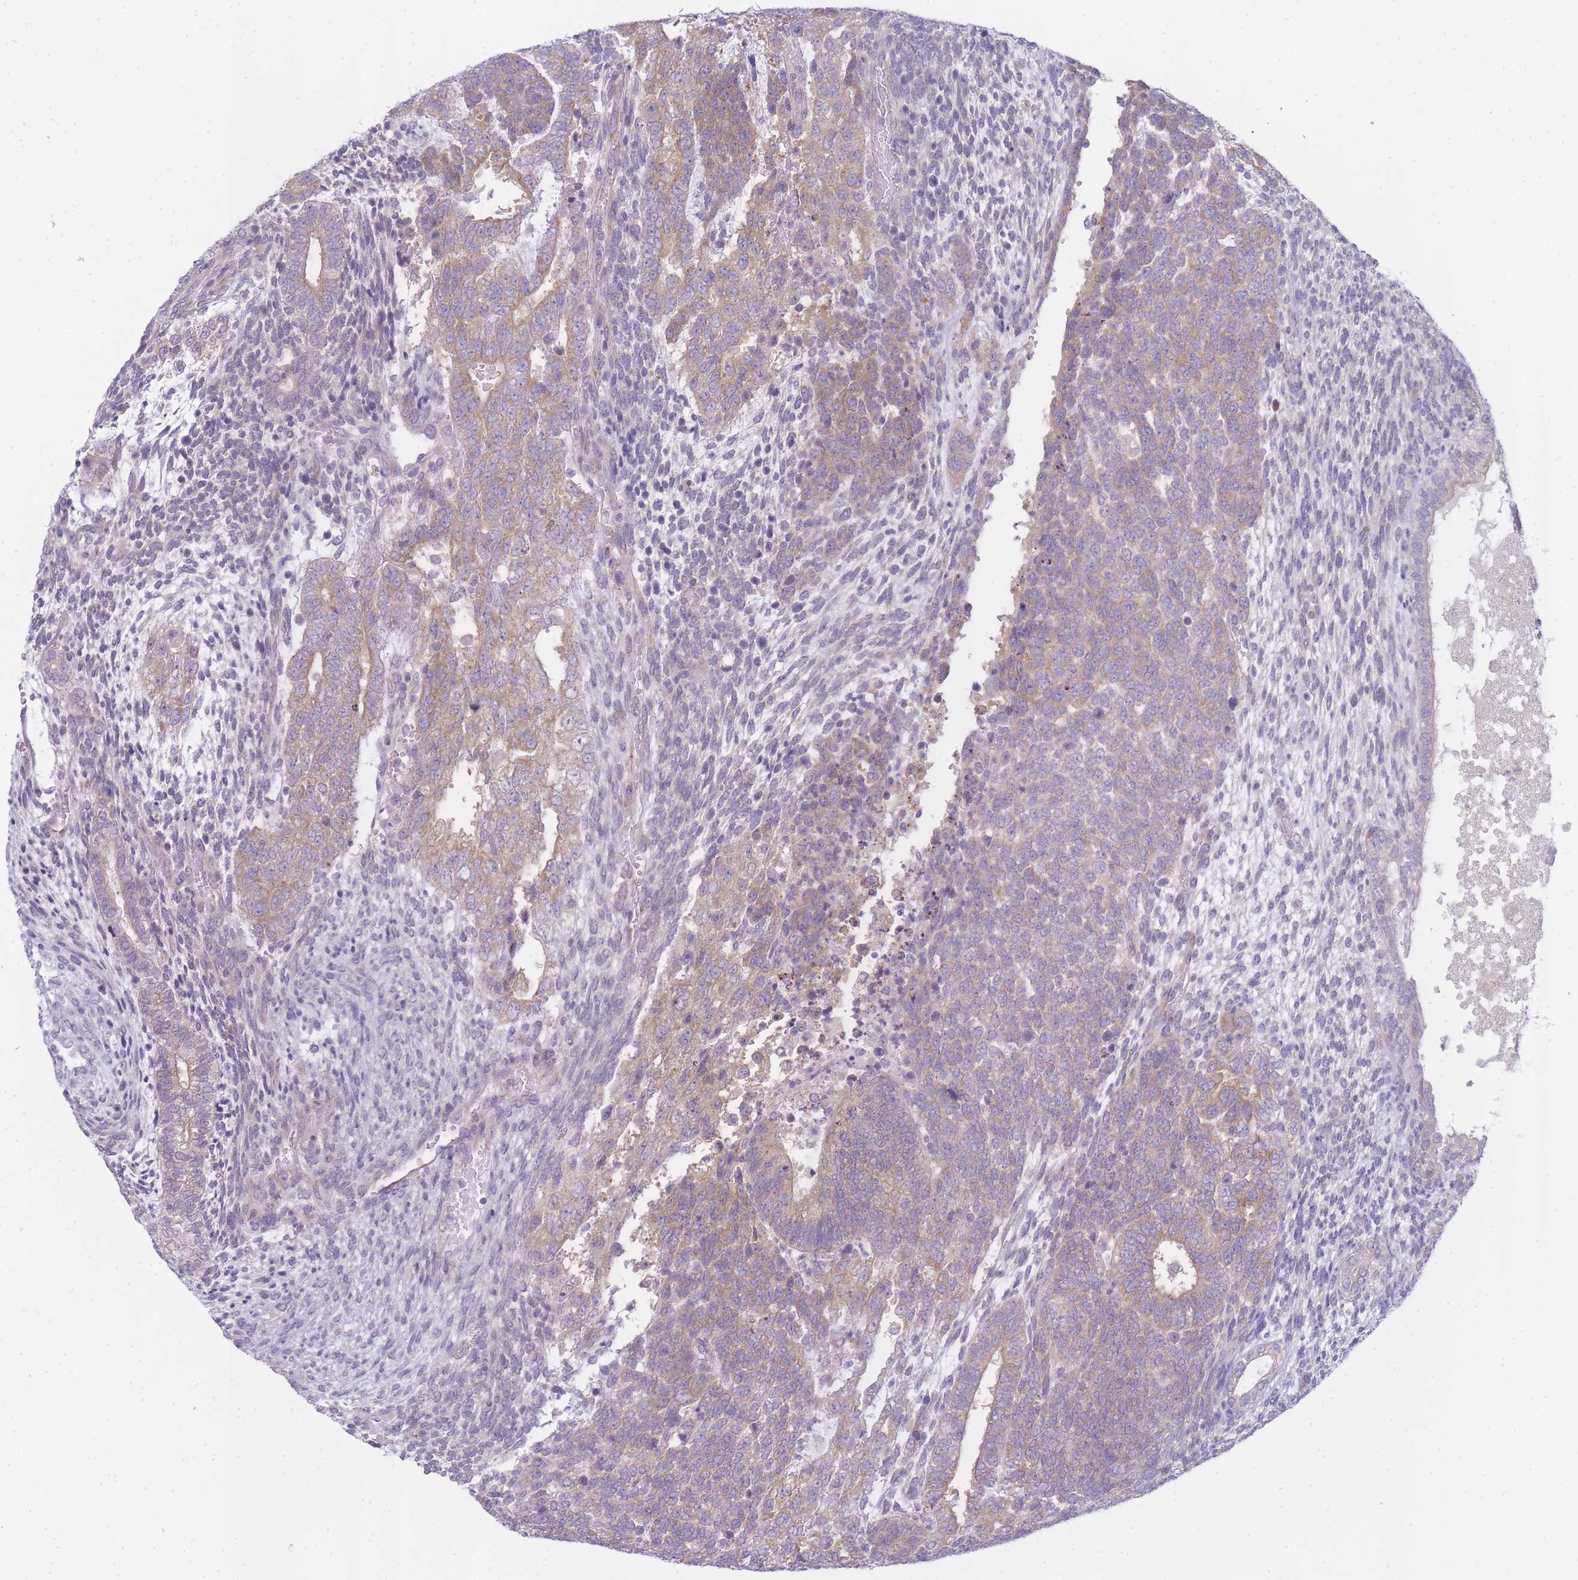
{"staining": {"intensity": "moderate", "quantity": "25%-75%", "location": "cytoplasmic/membranous"}, "tissue": "testis cancer", "cell_type": "Tumor cells", "image_type": "cancer", "snomed": [{"axis": "morphology", "description": "Carcinoma, Embryonal, NOS"}, {"axis": "topography", "description": "Testis"}], "caption": "Immunohistochemistry (IHC) (DAB) staining of testis embryonal carcinoma displays moderate cytoplasmic/membranous protein expression in about 25%-75% of tumor cells.", "gene": "OR5L2", "patient": {"sex": "male", "age": 23}}